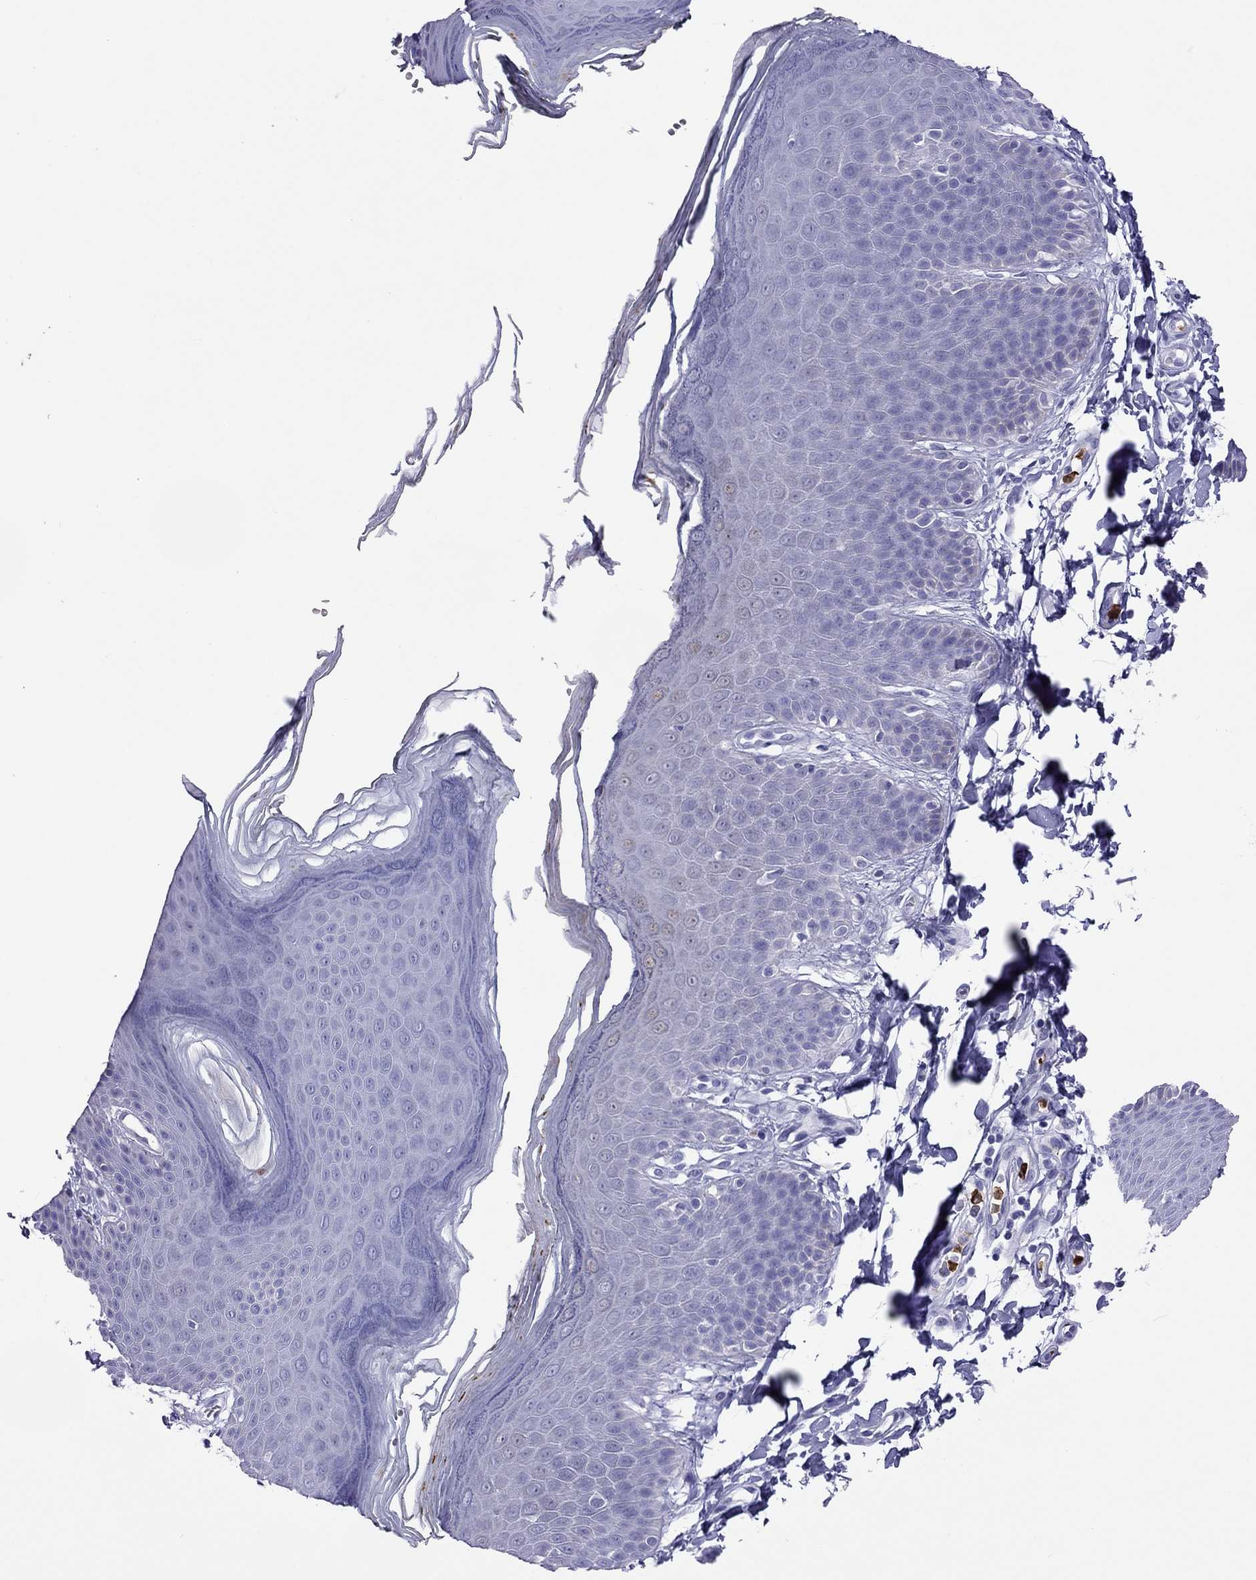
{"staining": {"intensity": "negative", "quantity": "none", "location": "none"}, "tissue": "skin", "cell_type": "Epidermal cells", "image_type": "normal", "snomed": [{"axis": "morphology", "description": "Normal tissue, NOS"}, {"axis": "topography", "description": "Anal"}], "caption": "Photomicrograph shows no protein expression in epidermal cells of benign skin.", "gene": "SLAMF1", "patient": {"sex": "male", "age": 53}}